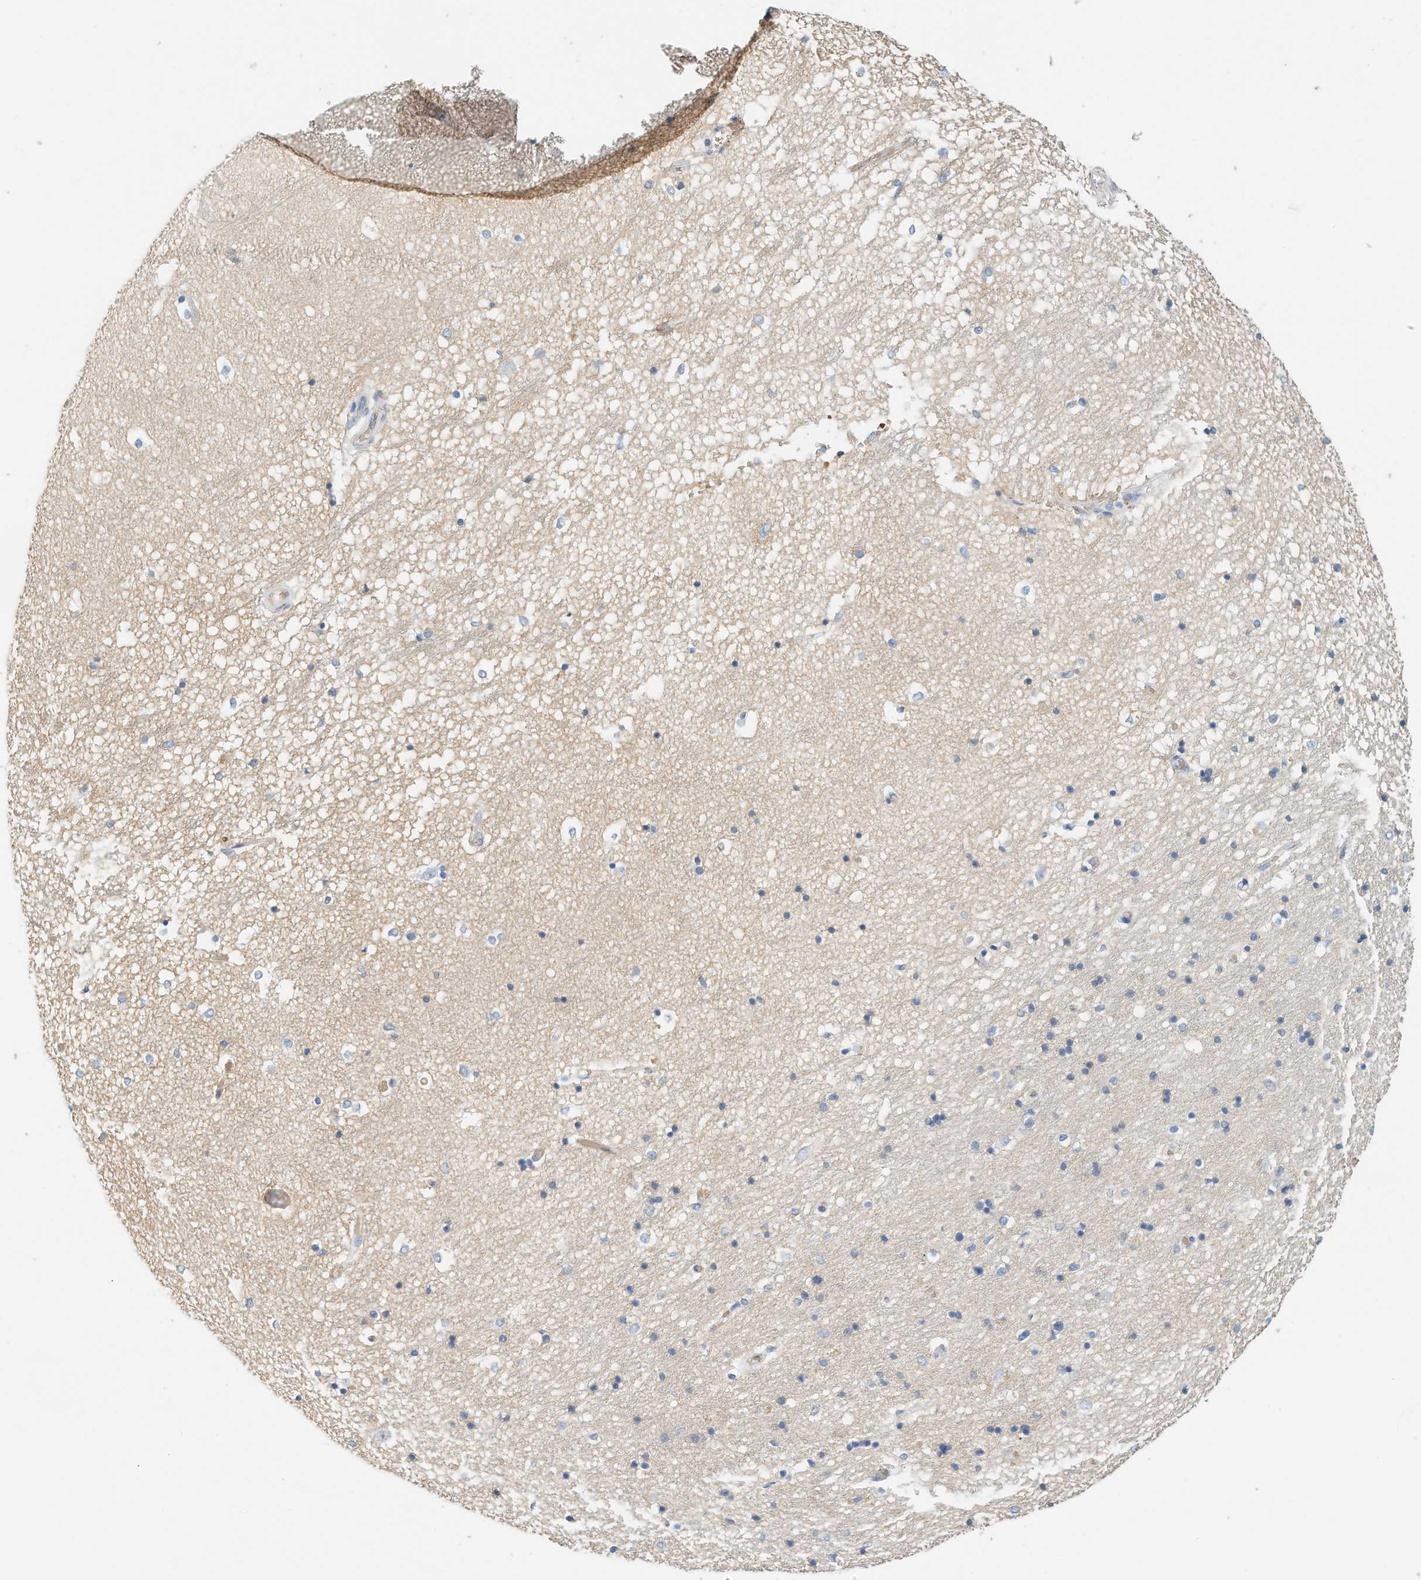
{"staining": {"intensity": "negative", "quantity": "none", "location": "none"}, "tissue": "hippocampus", "cell_type": "Glial cells", "image_type": "normal", "snomed": [{"axis": "morphology", "description": "Normal tissue, NOS"}, {"axis": "topography", "description": "Hippocampus"}], "caption": "Immunohistochemical staining of benign hippocampus reveals no significant positivity in glial cells.", "gene": "RCAN3", "patient": {"sex": "male", "age": 45}}